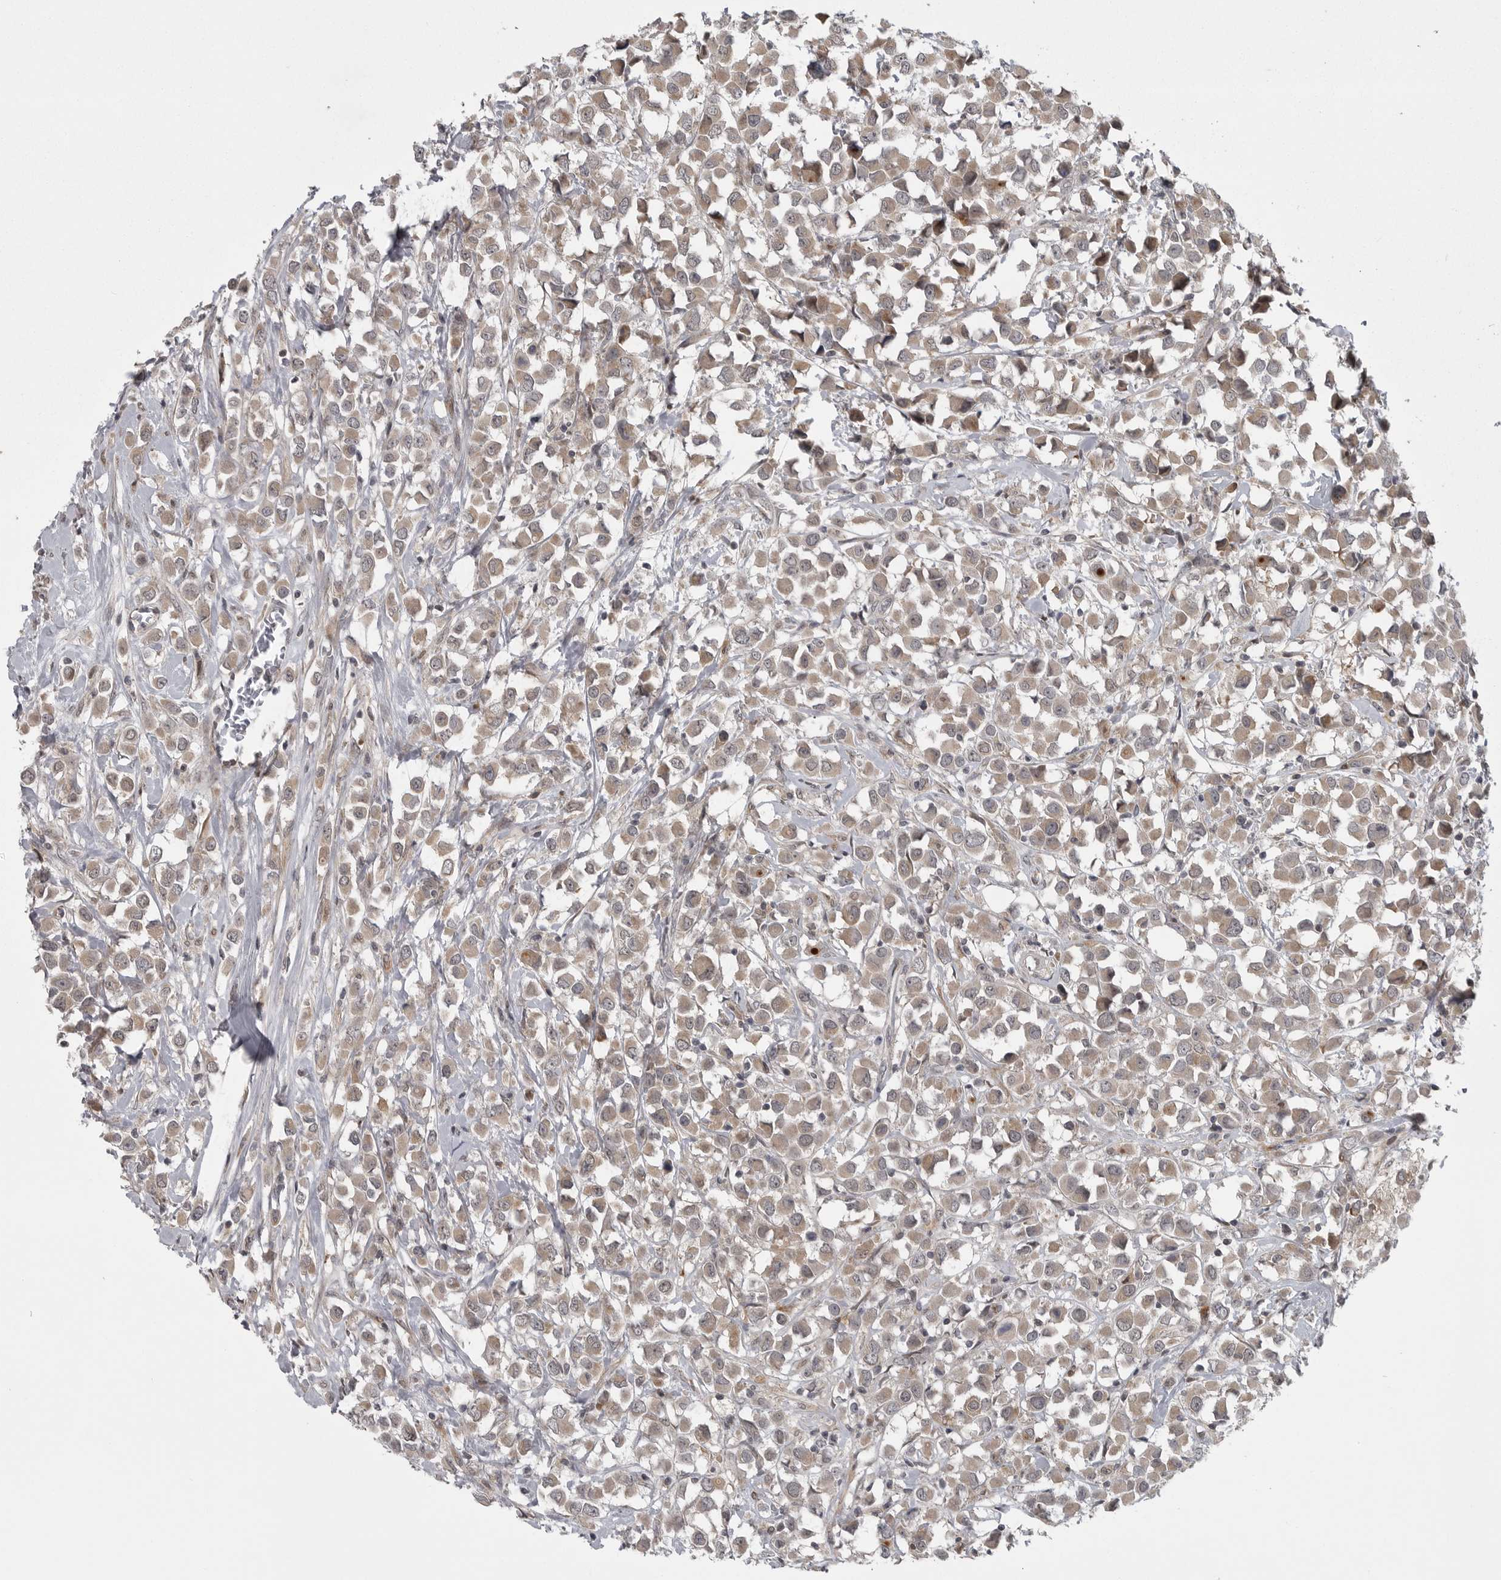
{"staining": {"intensity": "weak", "quantity": ">75%", "location": "cytoplasmic/membranous"}, "tissue": "breast cancer", "cell_type": "Tumor cells", "image_type": "cancer", "snomed": [{"axis": "morphology", "description": "Duct carcinoma"}, {"axis": "topography", "description": "Breast"}], "caption": "Human infiltrating ductal carcinoma (breast) stained with a brown dye demonstrates weak cytoplasmic/membranous positive expression in approximately >75% of tumor cells.", "gene": "PPP1R9A", "patient": {"sex": "female", "age": 61}}